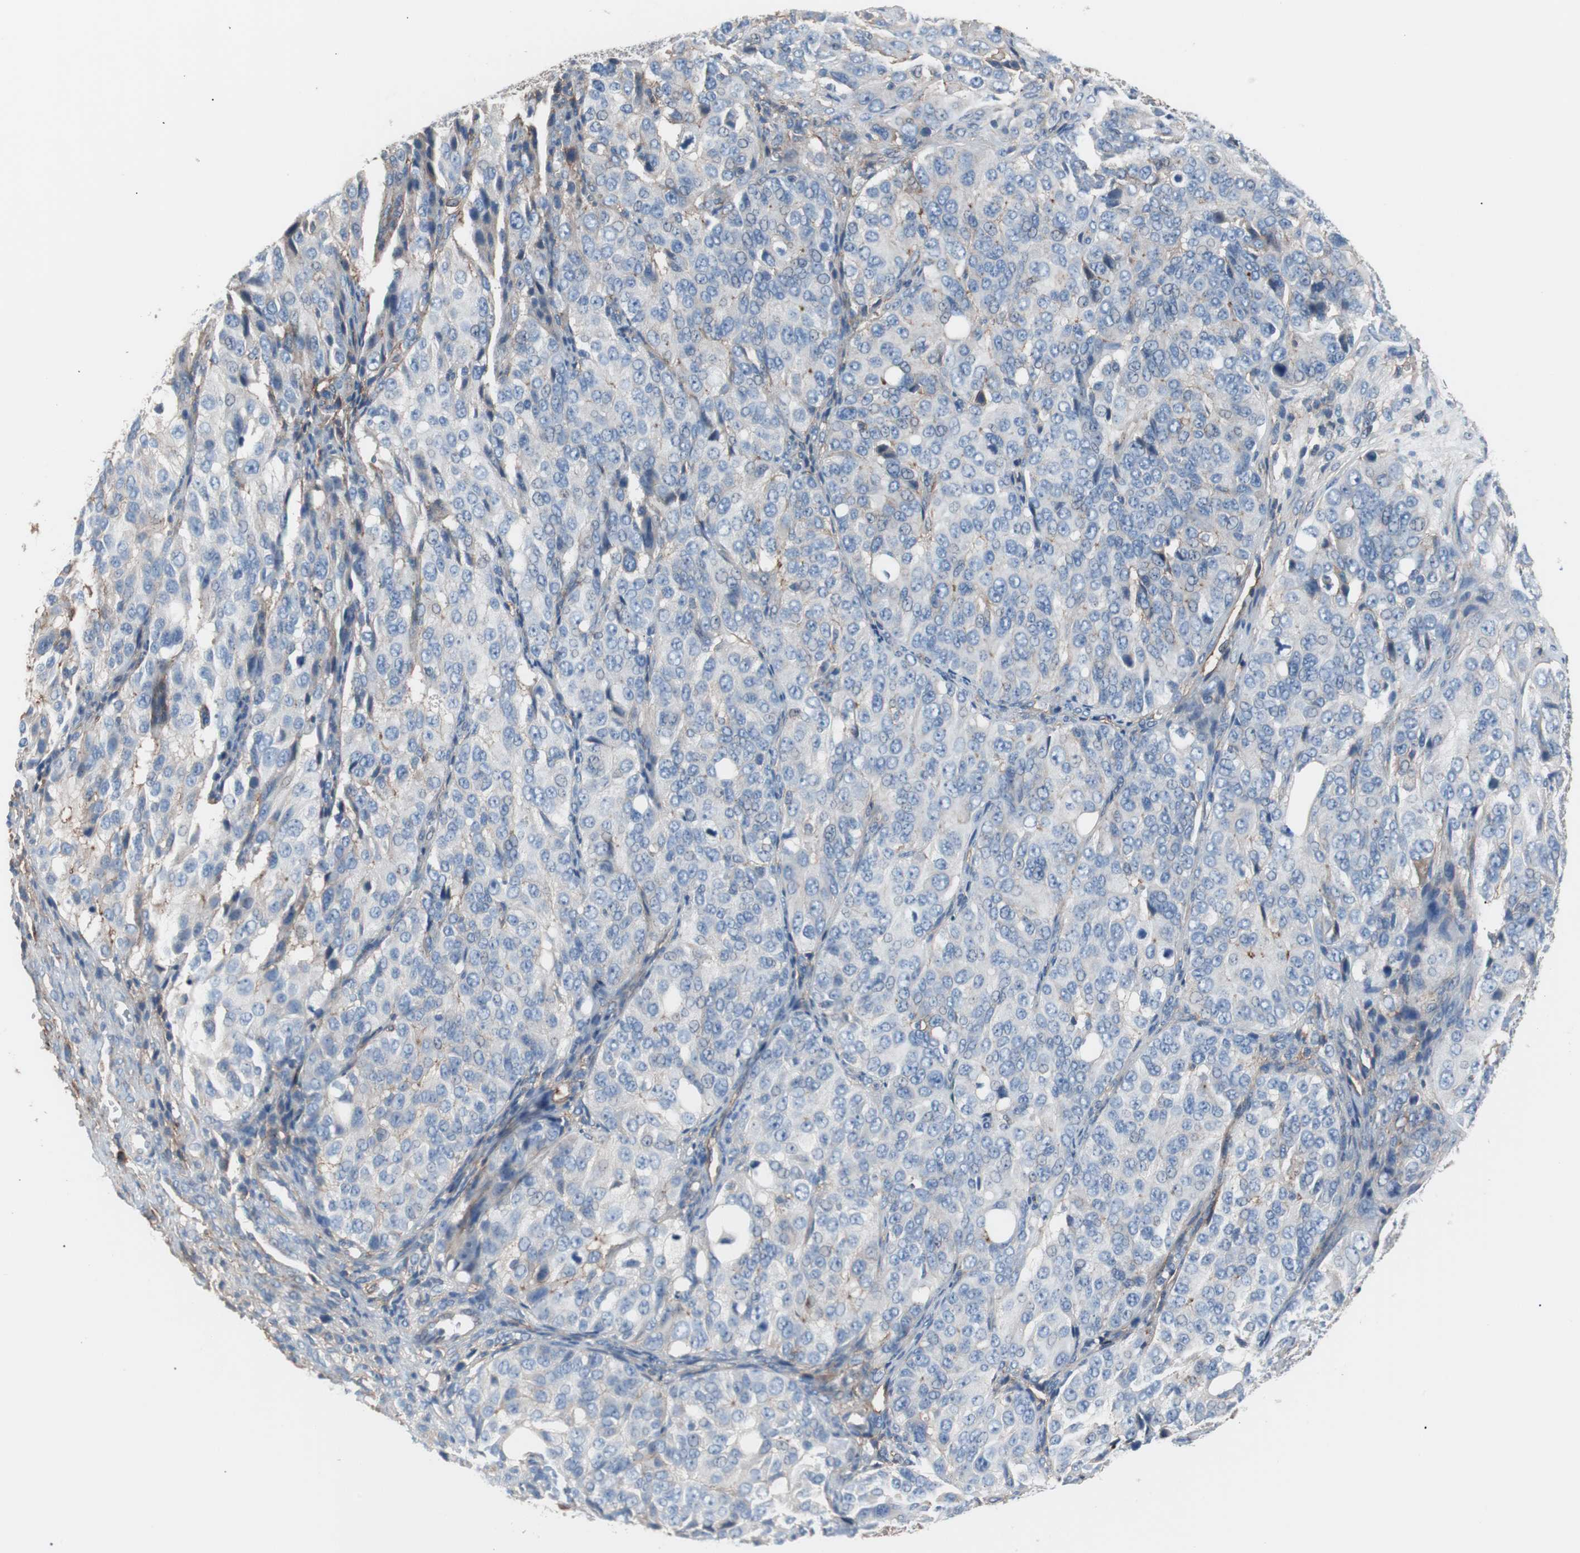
{"staining": {"intensity": "negative", "quantity": "none", "location": "none"}, "tissue": "ovarian cancer", "cell_type": "Tumor cells", "image_type": "cancer", "snomed": [{"axis": "morphology", "description": "Carcinoma, endometroid"}, {"axis": "topography", "description": "Ovary"}], "caption": "Micrograph shows no protein staining in tumor cells of ovarian cancer (endometroid carcinoma) tissue.", "gene": "CD81", "patient": {"sex": "female", "age": 51}}